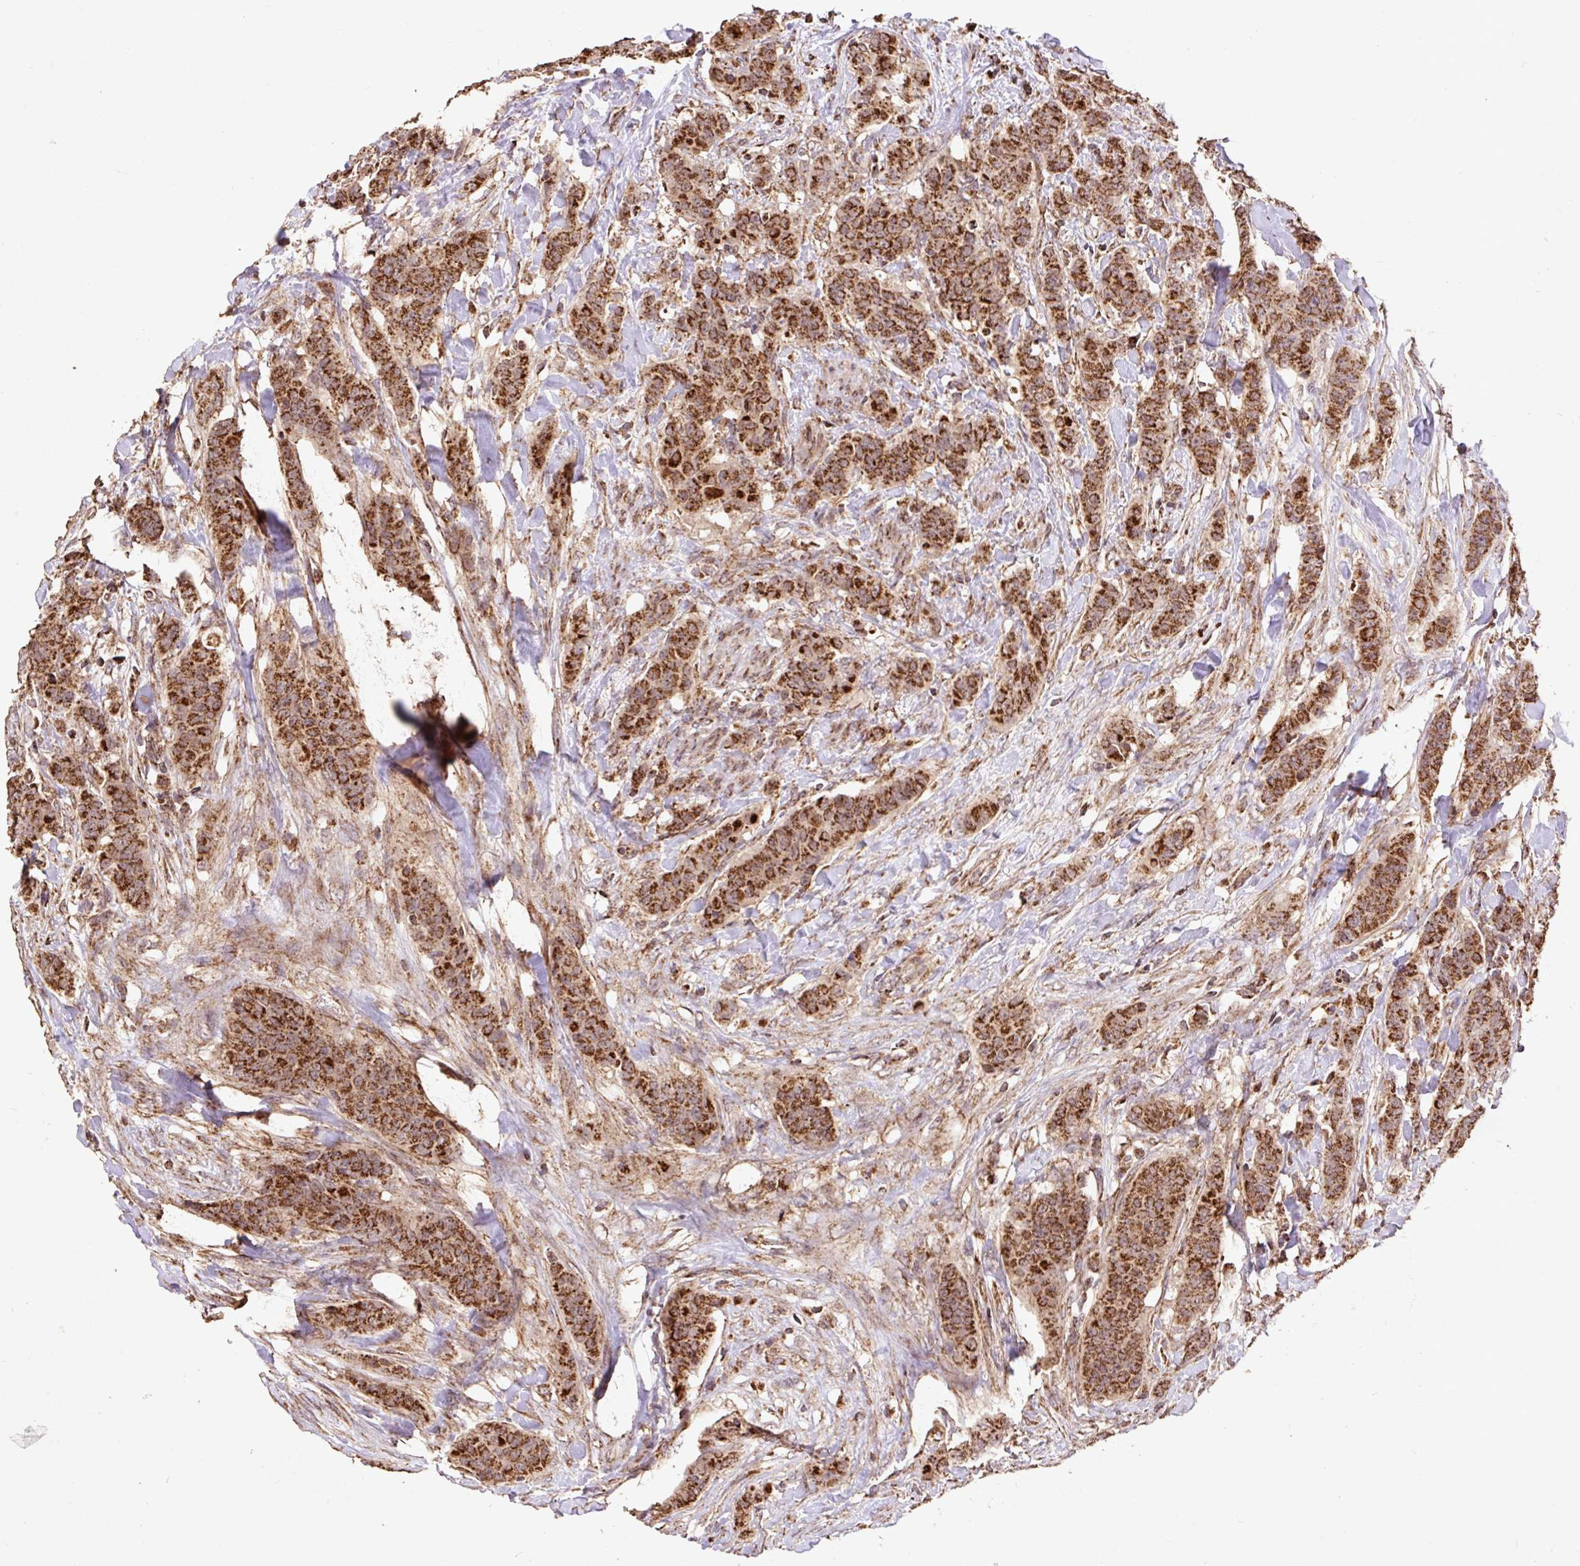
{"staining": {"intensity": "moderate", "quantity": ">75%", "location": "cytoplasmic/membranous"}, "tissue": "breast cancer", "cell_type": "Tumor cells", "image_type": "cancer", "snomed": [{"axis": "morphology", "description": "Duct carcinoma"}, {"axis": "topography", "description": "Breast"}], "caption": "Breast infiltrating ductal carcinoma was stained to show a protein in brown. There is medium levels of moderate cytoplasmic/membranous positivity in about >75% of tumor cells.", "gene": "ATP5F1A", "patient": {"sex": "female", "age": 40}}